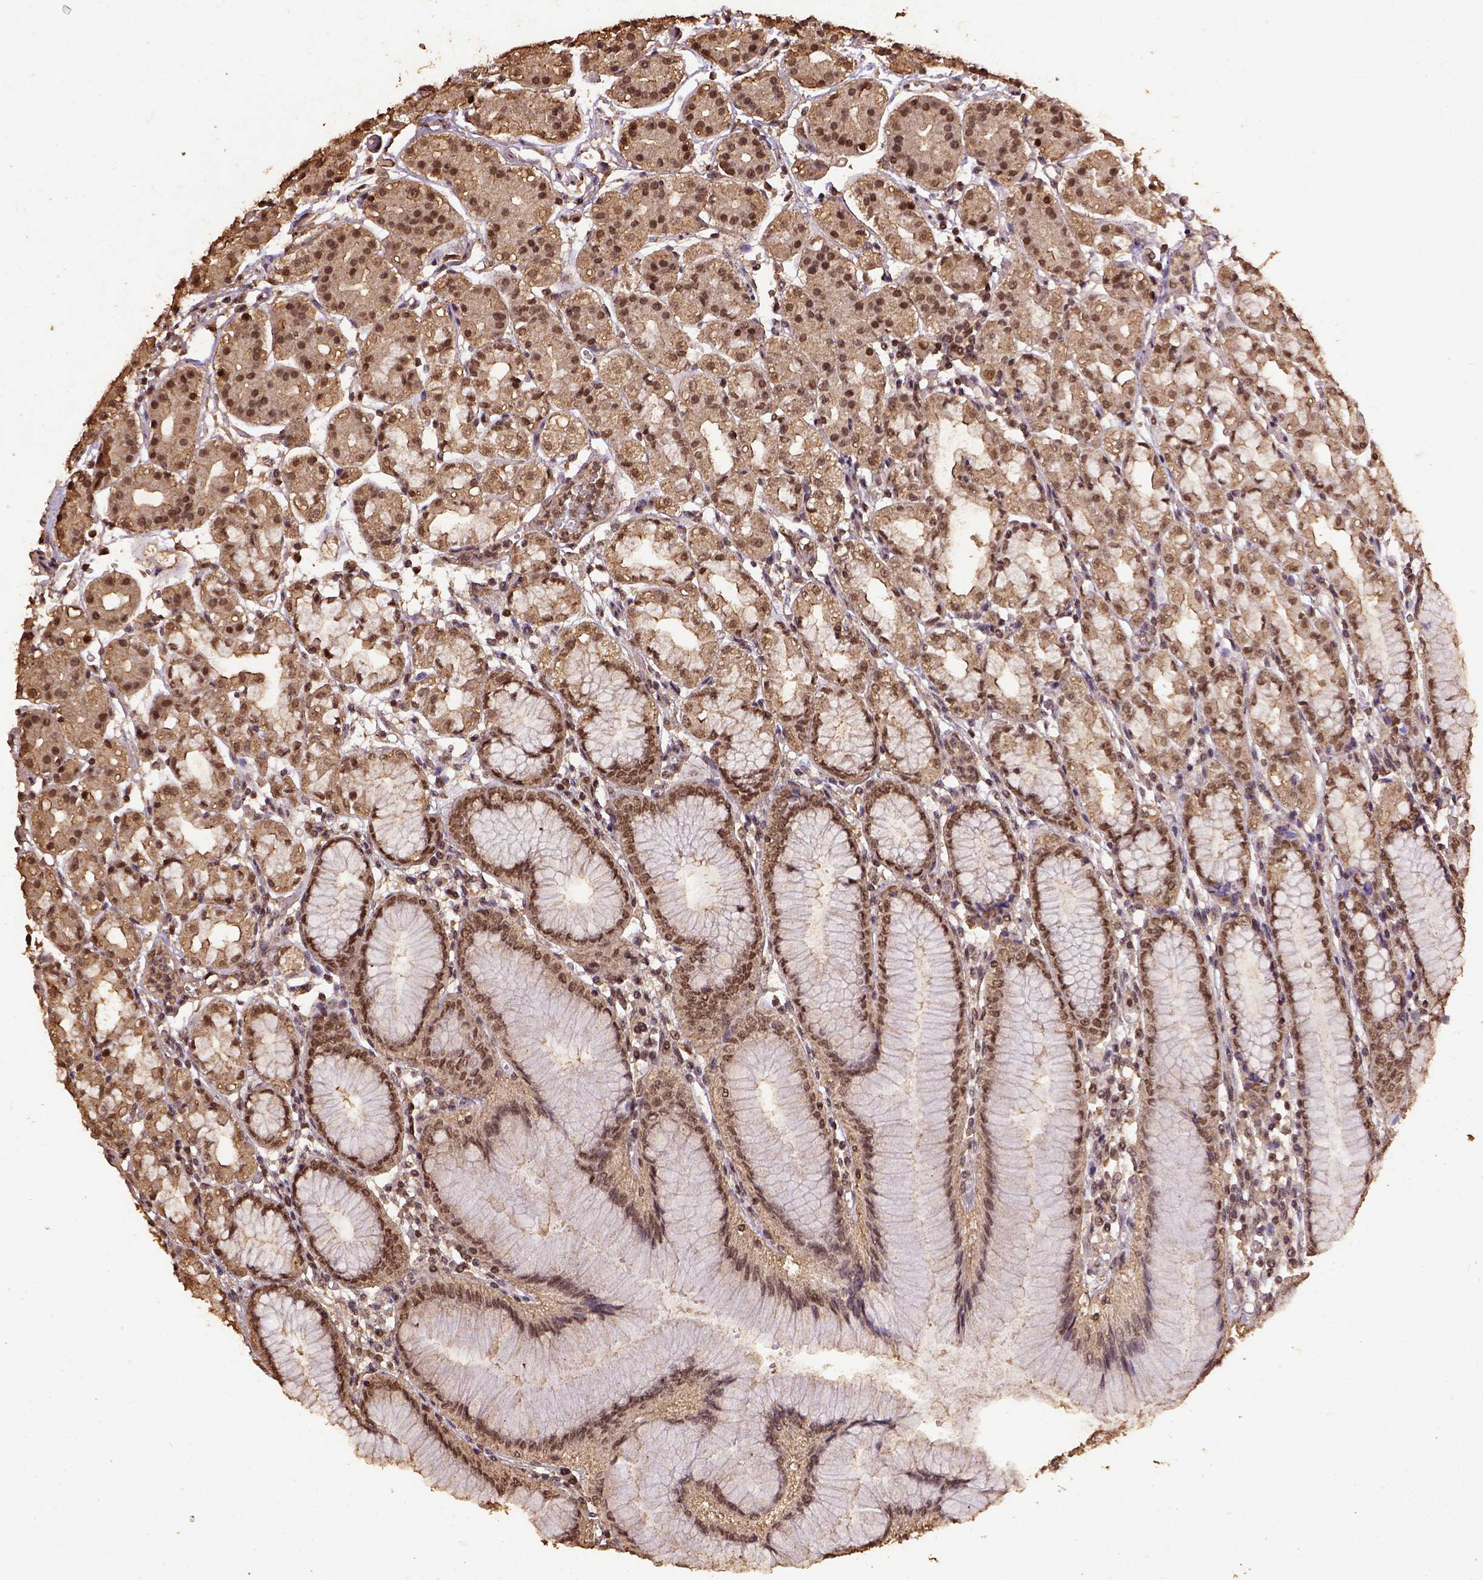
{"staining": {"intensity": "moderate", "quantity": ">75%", "location": "cytoplasmic/membranous,nuclear"}, "tissue": "stomach", "cell_type": "Glandular cells", "image_type": "normal", "snomed": [{"axis": "morphology", "description": "Normal tissue, NOS"}, {"axis": "topography", "description": "Skeletal muscle"}, {"axis": "topography", "description": "Stomach"}], "caption": "Benign stomach exhibits moderate cytoplasmic/membranous,nuclear positivity in approximately >75% of glandular cells The protein of interest is shown in brown color, while the nuclei are stained blue..", "gene": "NACC1", "patient": {"sex": "female", "age": 57}}